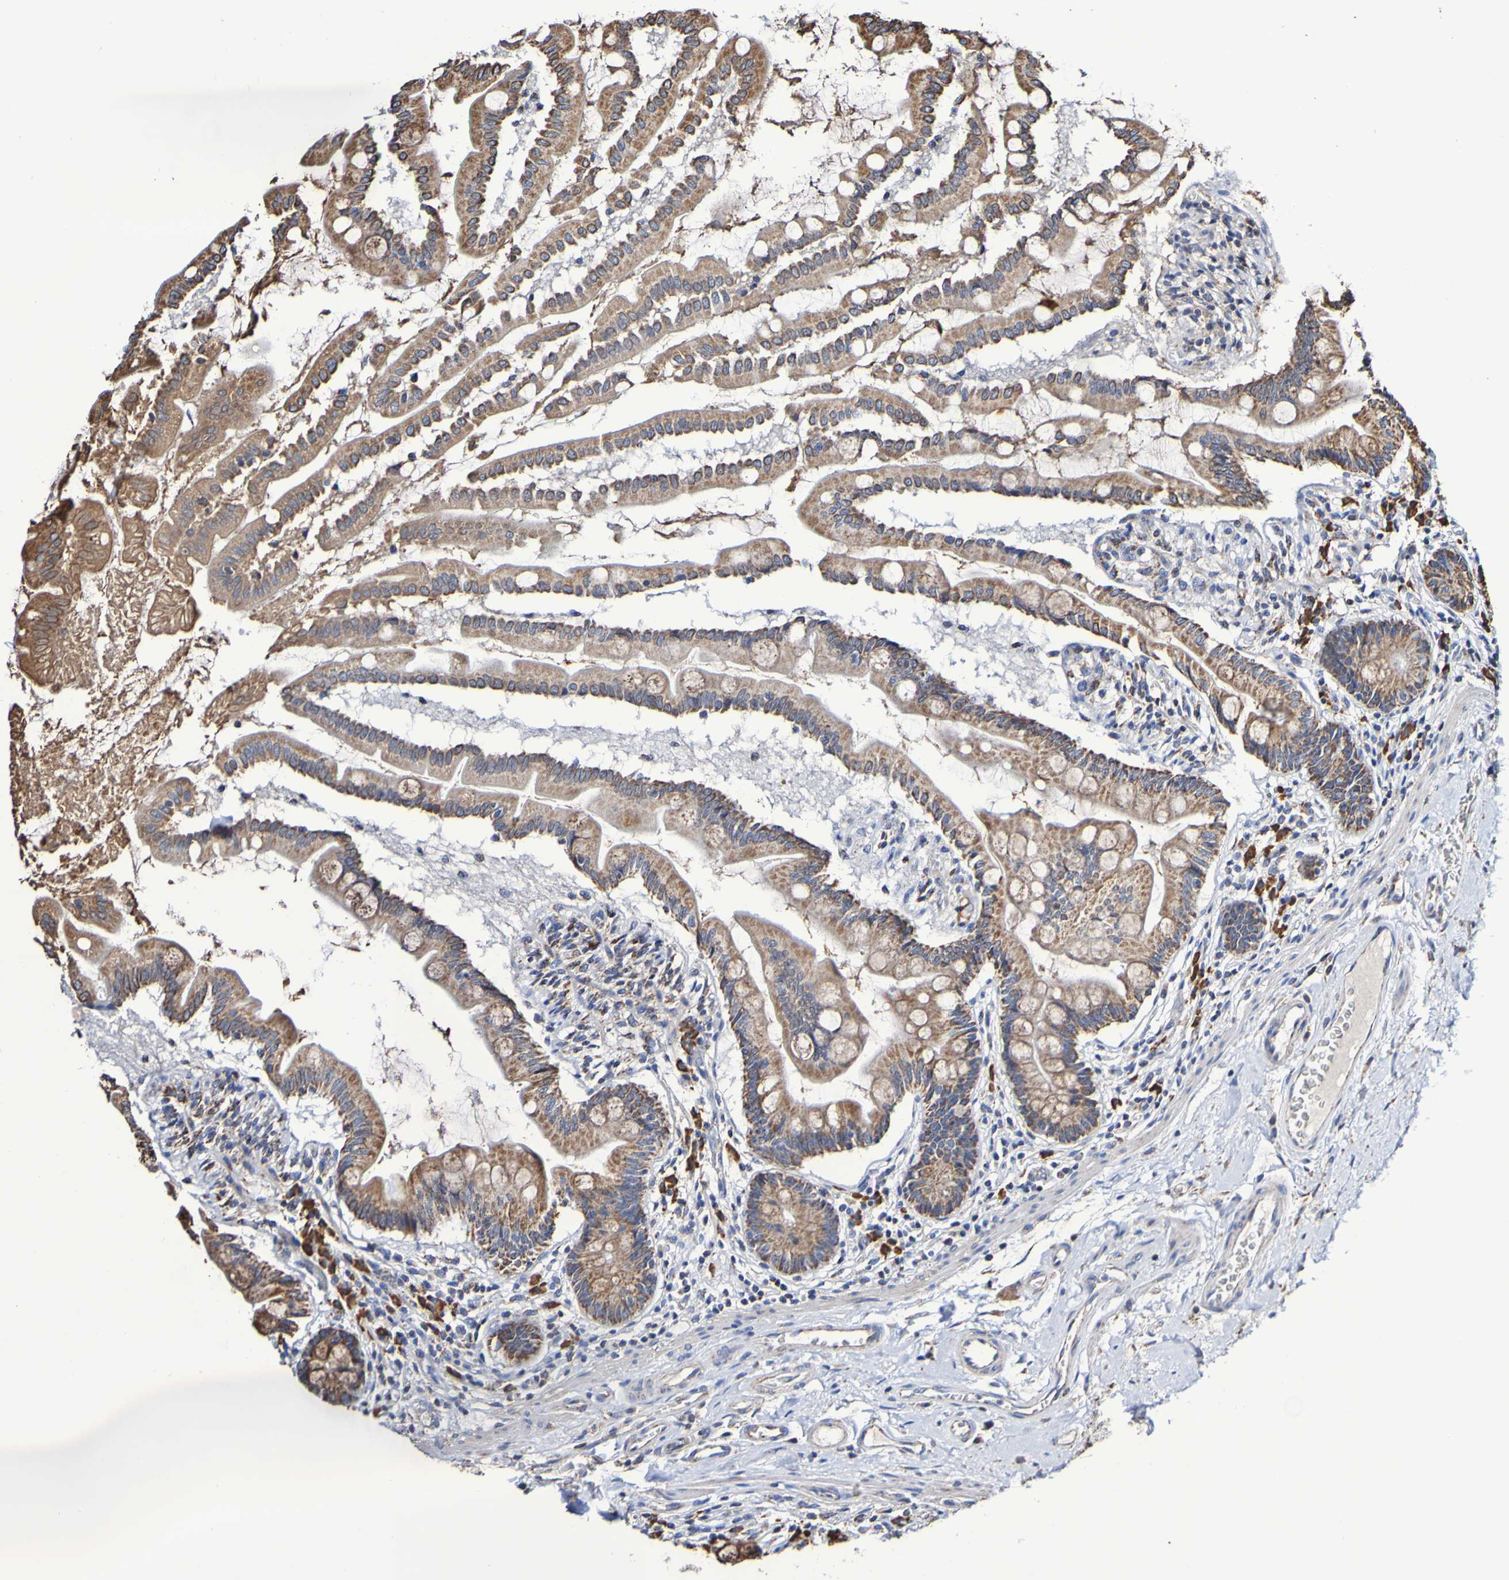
{"staining": {"intensity": "moderate", "quantity": ">75%", "location": "cytoplasmic/membranous"}, "tissue": "small intestine", "cell_type": "Glandular cells", "image_type": "normal", "snomed": [{"axis": "morphology", "description": "Normal tissue, NOS"}, {"axis": "topography", "description": "Small intestine"}], "caption": "DAB (3,3'-diaminobenzidine) immunohistochemical staining of normal small intestine demonstrates moderate cytoplasmic/membranous protein expression in about >75% of glandular cells. (IHC, brightfield microscopy, high magnification).", "gene": "IL18R1", "patient": {"sex": "female", "age": 56}}